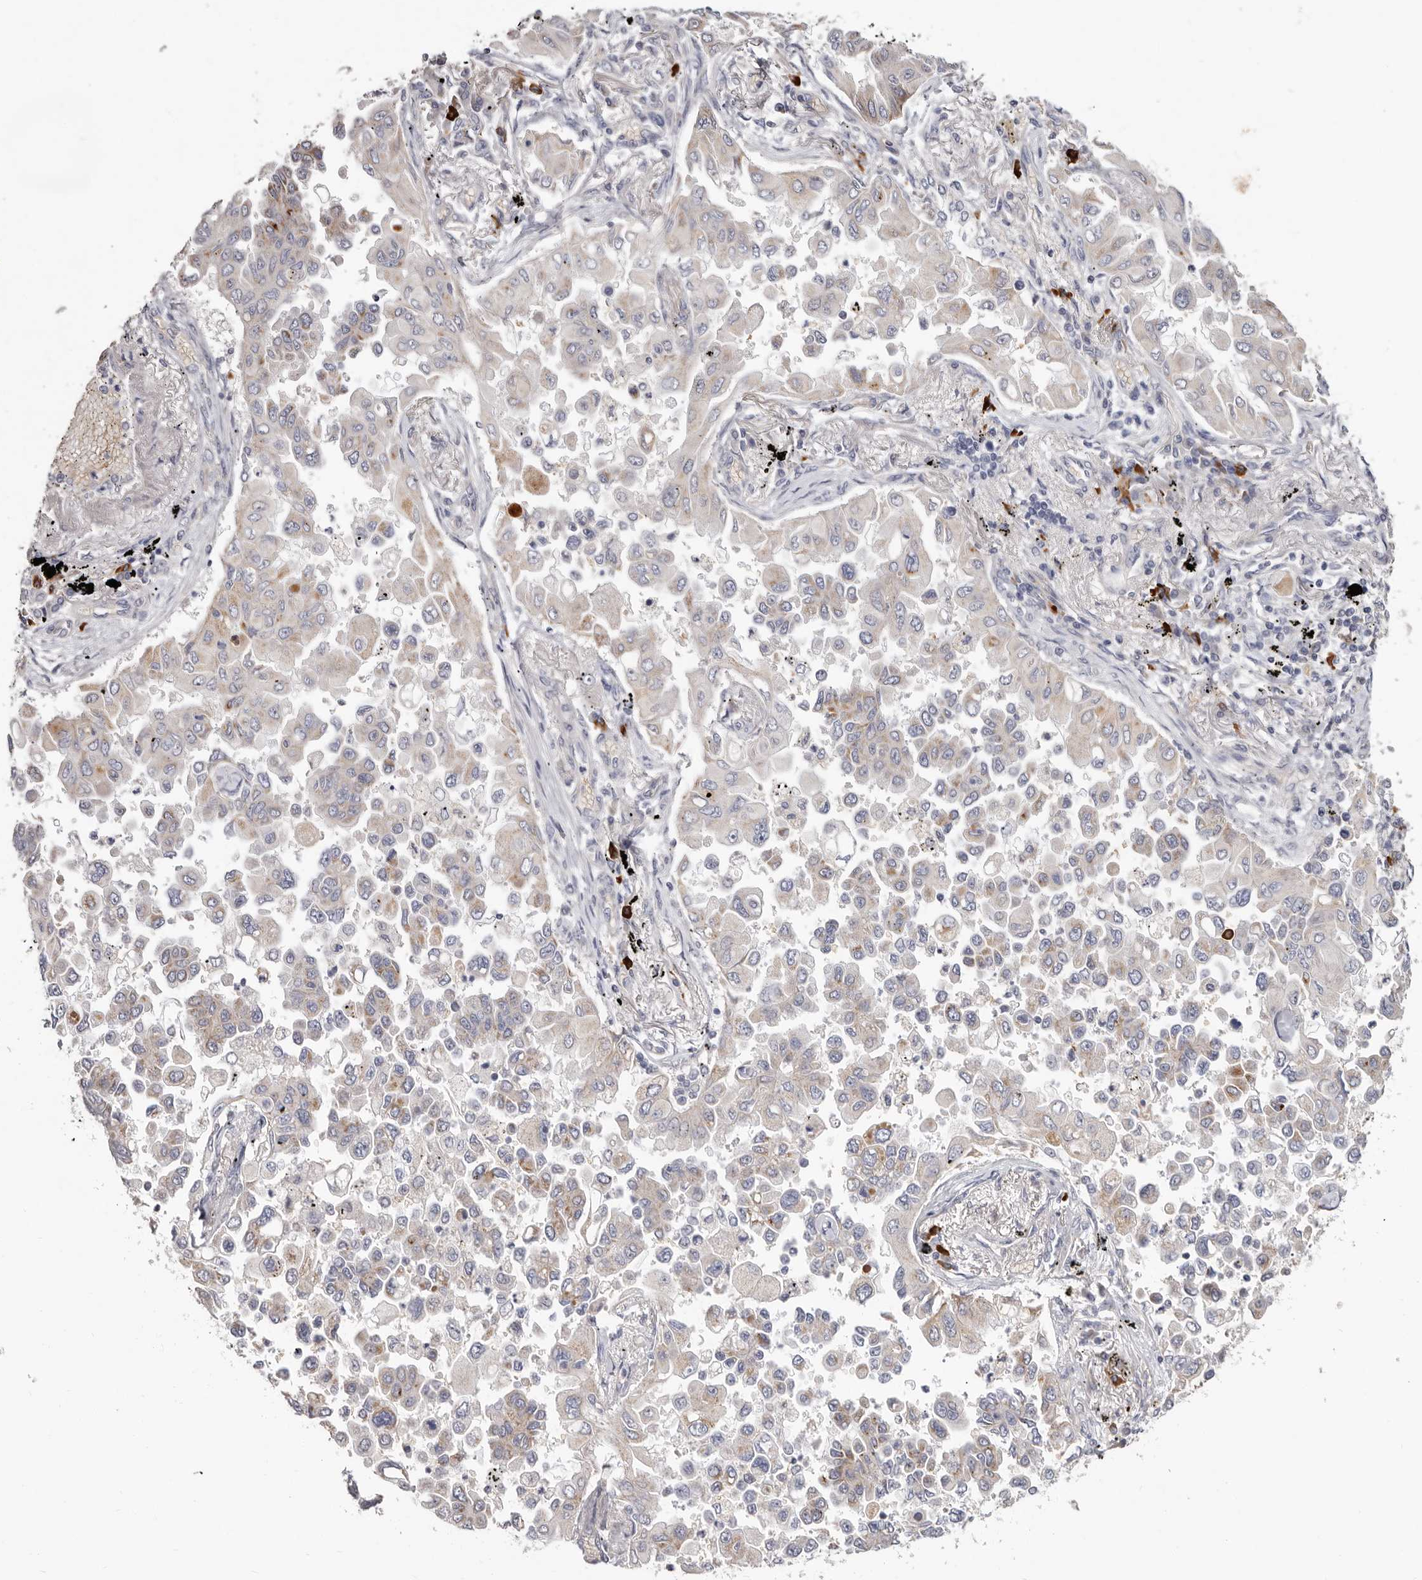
{"staining": {"intensity": "weak", "quantity": "<25%", "location": "cytoplasmic/membranous"}, "tissue": "lung cancer", "cell_type": "Tumor cells", "image_type": "cancer", "snomed": [{"axis": "morphology", "description": "Adenocarcinoma, NOS"}, {"axis": "topography", "description": "Lung"}], "caption": "Micrograph shows no protein staining in tumor cells of lung cancer (adenocarcinoma) tissue.", "gene": "SPTA1", "patient": {"sex": "female", "age": 67}}